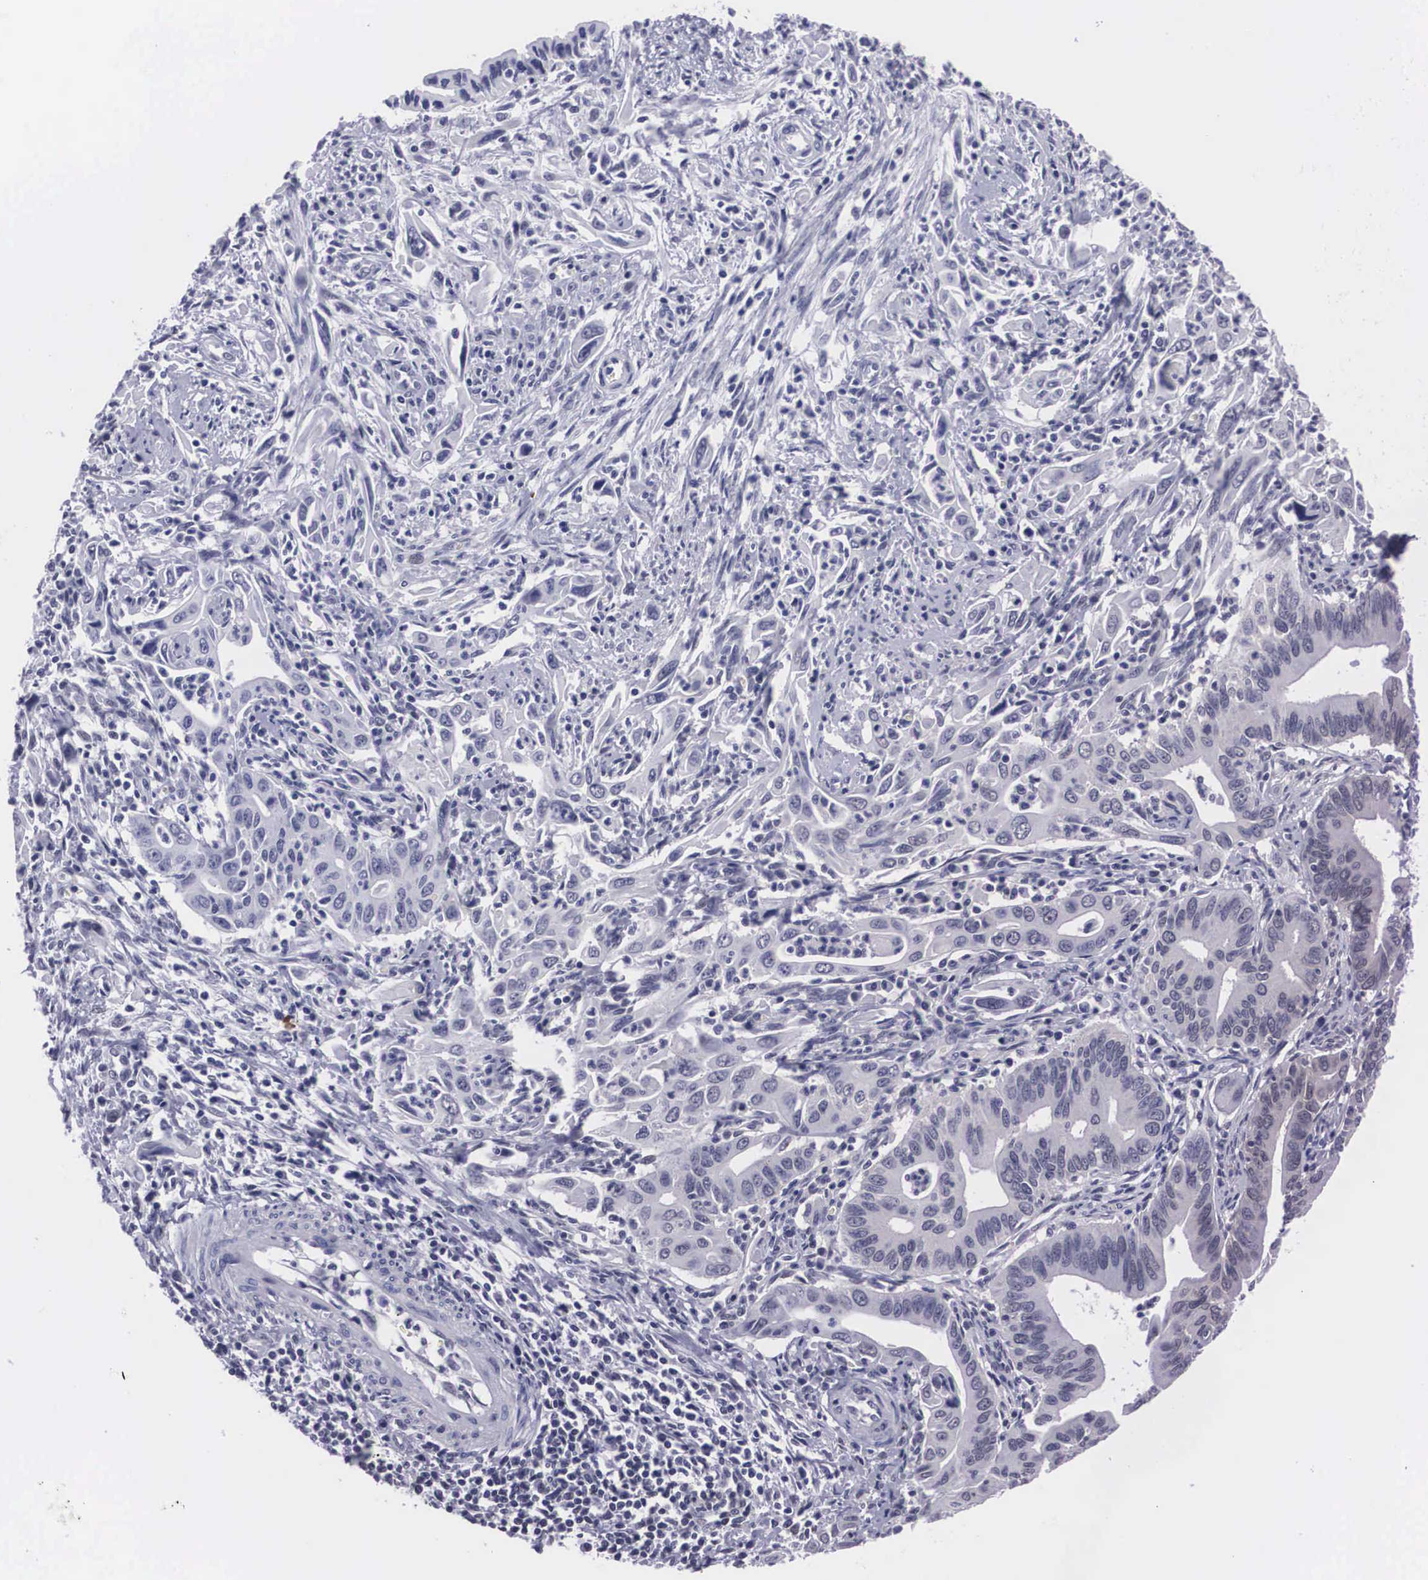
{"staining": {"intensity": "negative", "quantity": "none", "location": "none"}, "tissue": "cervical cancer", "cell_type": "Tumor cells", "image_type": "cancer", "snomed": [{"axis": "morphology", "description": "Normal tissue, NOS"}, {"axis": "morphology", "description": "Adenocarcinoma, NOS"}, {"axis": "topography", "description": "Cervix"}], "caption": "The image shows no significant expression in tumor cells of cervical adenocarcinoma. (Stains: DAB IHC with hematoxylin counter stain, Microscopy: brightfield microscopy at high magnification).", "gene": "C22orf31", "patient": {"sex": "female", "age": 34}}